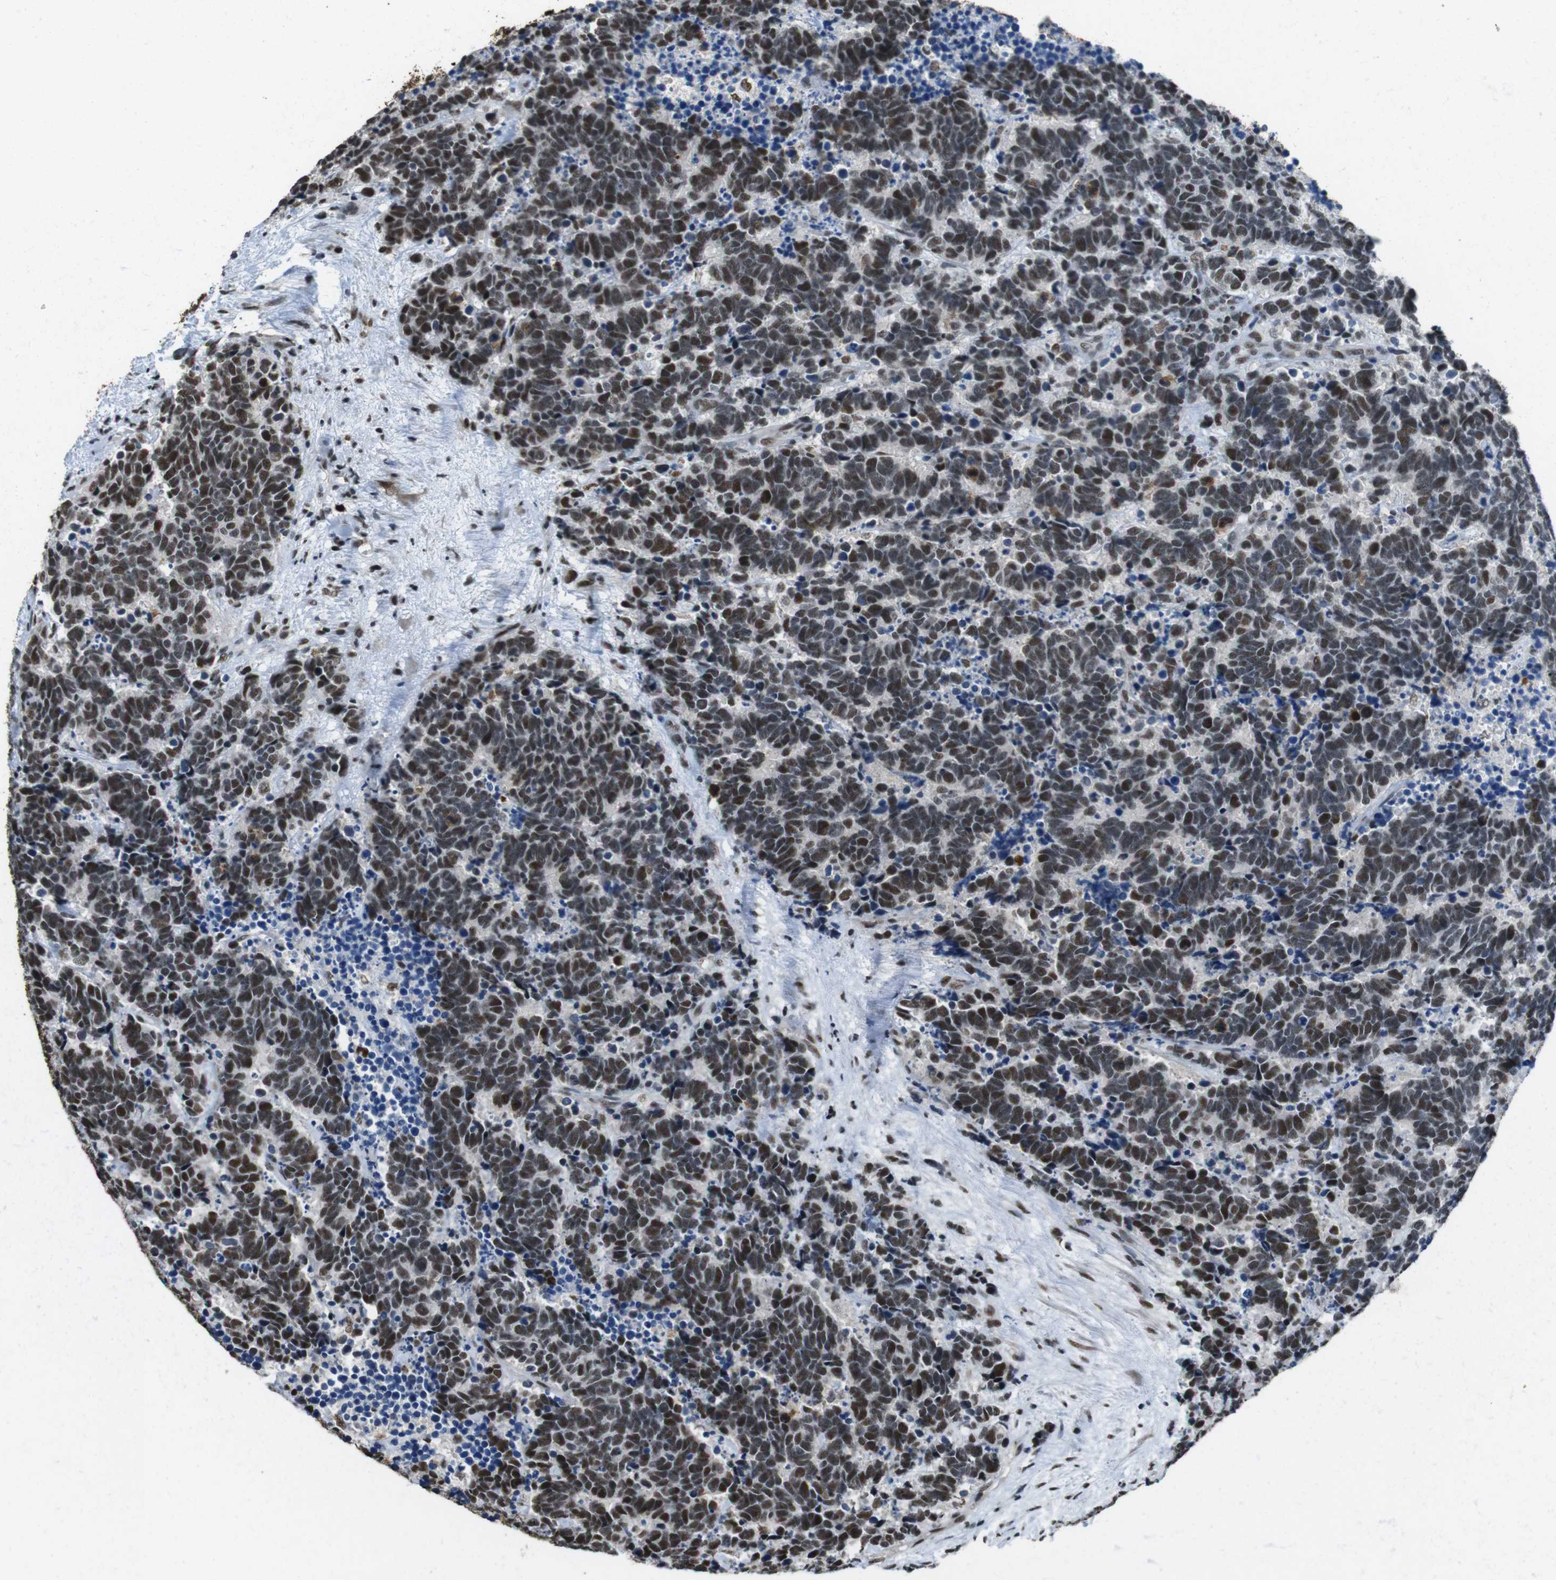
{"staining": {"intensity": "moderate", "quantity": ">75%", "location": "nuclear"}, "tissue": "carcinoid", "cell_type": "Tumor cells", "image_type": "cancer", "snomed": [{"axis": "morphology", "description": "Carcinoma, NOS"}, {"axis": "morphology", "description": "Carcinoid, malignant, NOS"}, {"axis": "topography", "description": "Urinary bladder"}], "caption": "Carcinoid stained with a brown dye shows moderate nuclear positive staining in about >75% of tumor cells.", "gene": "CSNK2B", "patient": {"sex": "male", "age": 57}}